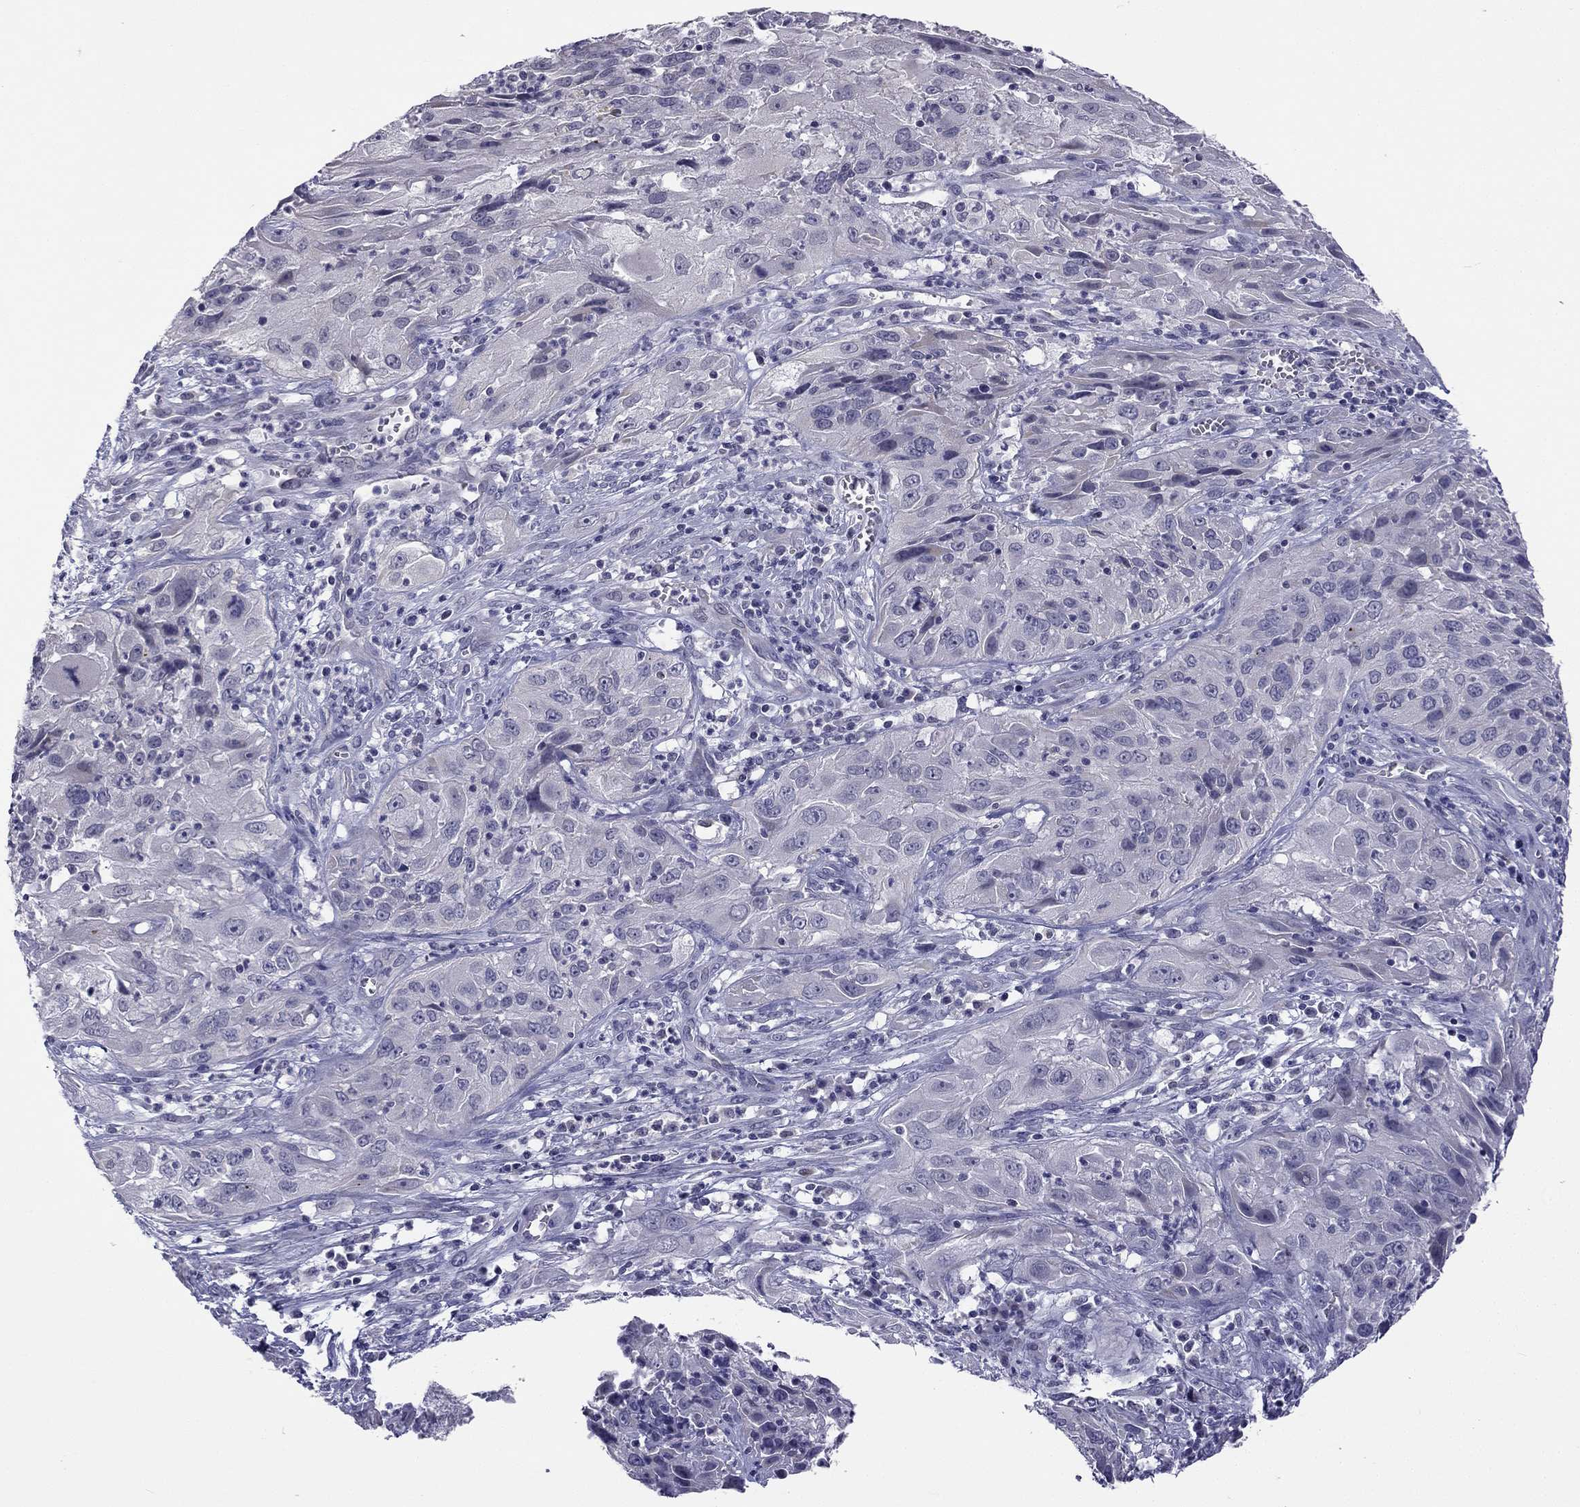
{"staining": {"intensity": "negative", "quantity": "none", "location": "none"}, "tissue": "cervical cancer", "cell_type": "Tumor cells", "image_type": "cancer", "snomed": [{"axis": "morphology", "description": "Squamous cell carcinoma, NOS"}, {"axis": "topography", "description": "Cervix"}], "caption": "Squamous cell carcinoma (cervical) was stained to show a protein in brown. There is no significant positivity in tumor cells.", "gene": "C5orf49", "patient": {"sex": "female", "age": 32}}